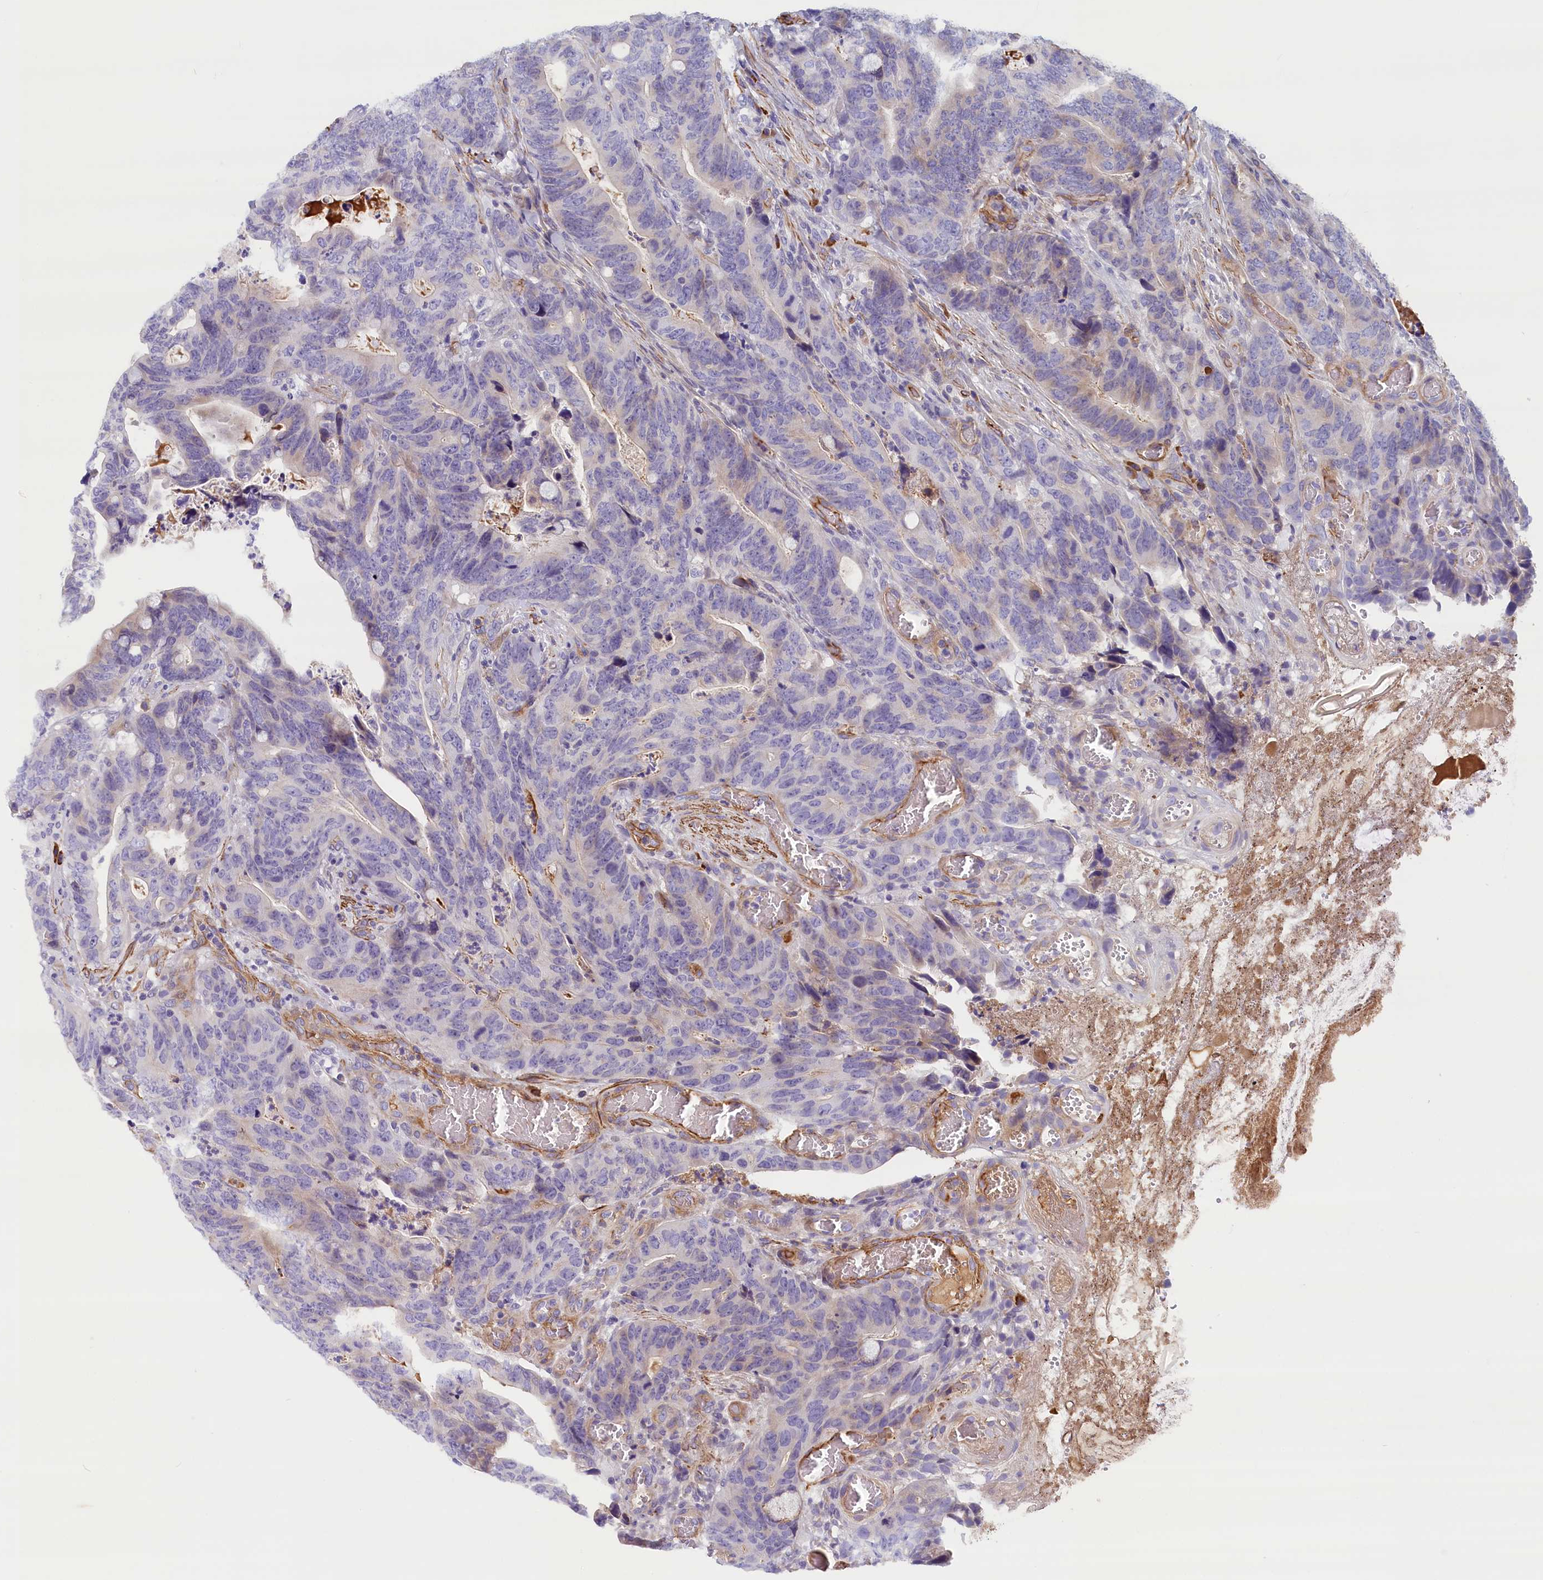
{"staining": {"intensity": "negative", "quantity": "none", "location": "none"}, "tissue": "colorectal cancer", "cell_type": "Tumor cells", "image_type": "cancer", "snomed": [{"axis": "morphology", "description": "Adenocarcinoma, NOS"}, {"axis": "topography", "description": "Colon"}], "caption": "IHC photomicrograph of neoplastic tissue: colorectal adenocarcinoma stained with DAB (3,3'-diaminobenzidine) exhibits no significant protein expression in tumor cells.", "gene": "BCL2L13", "patient": {"sex": "female", "age": 82}}